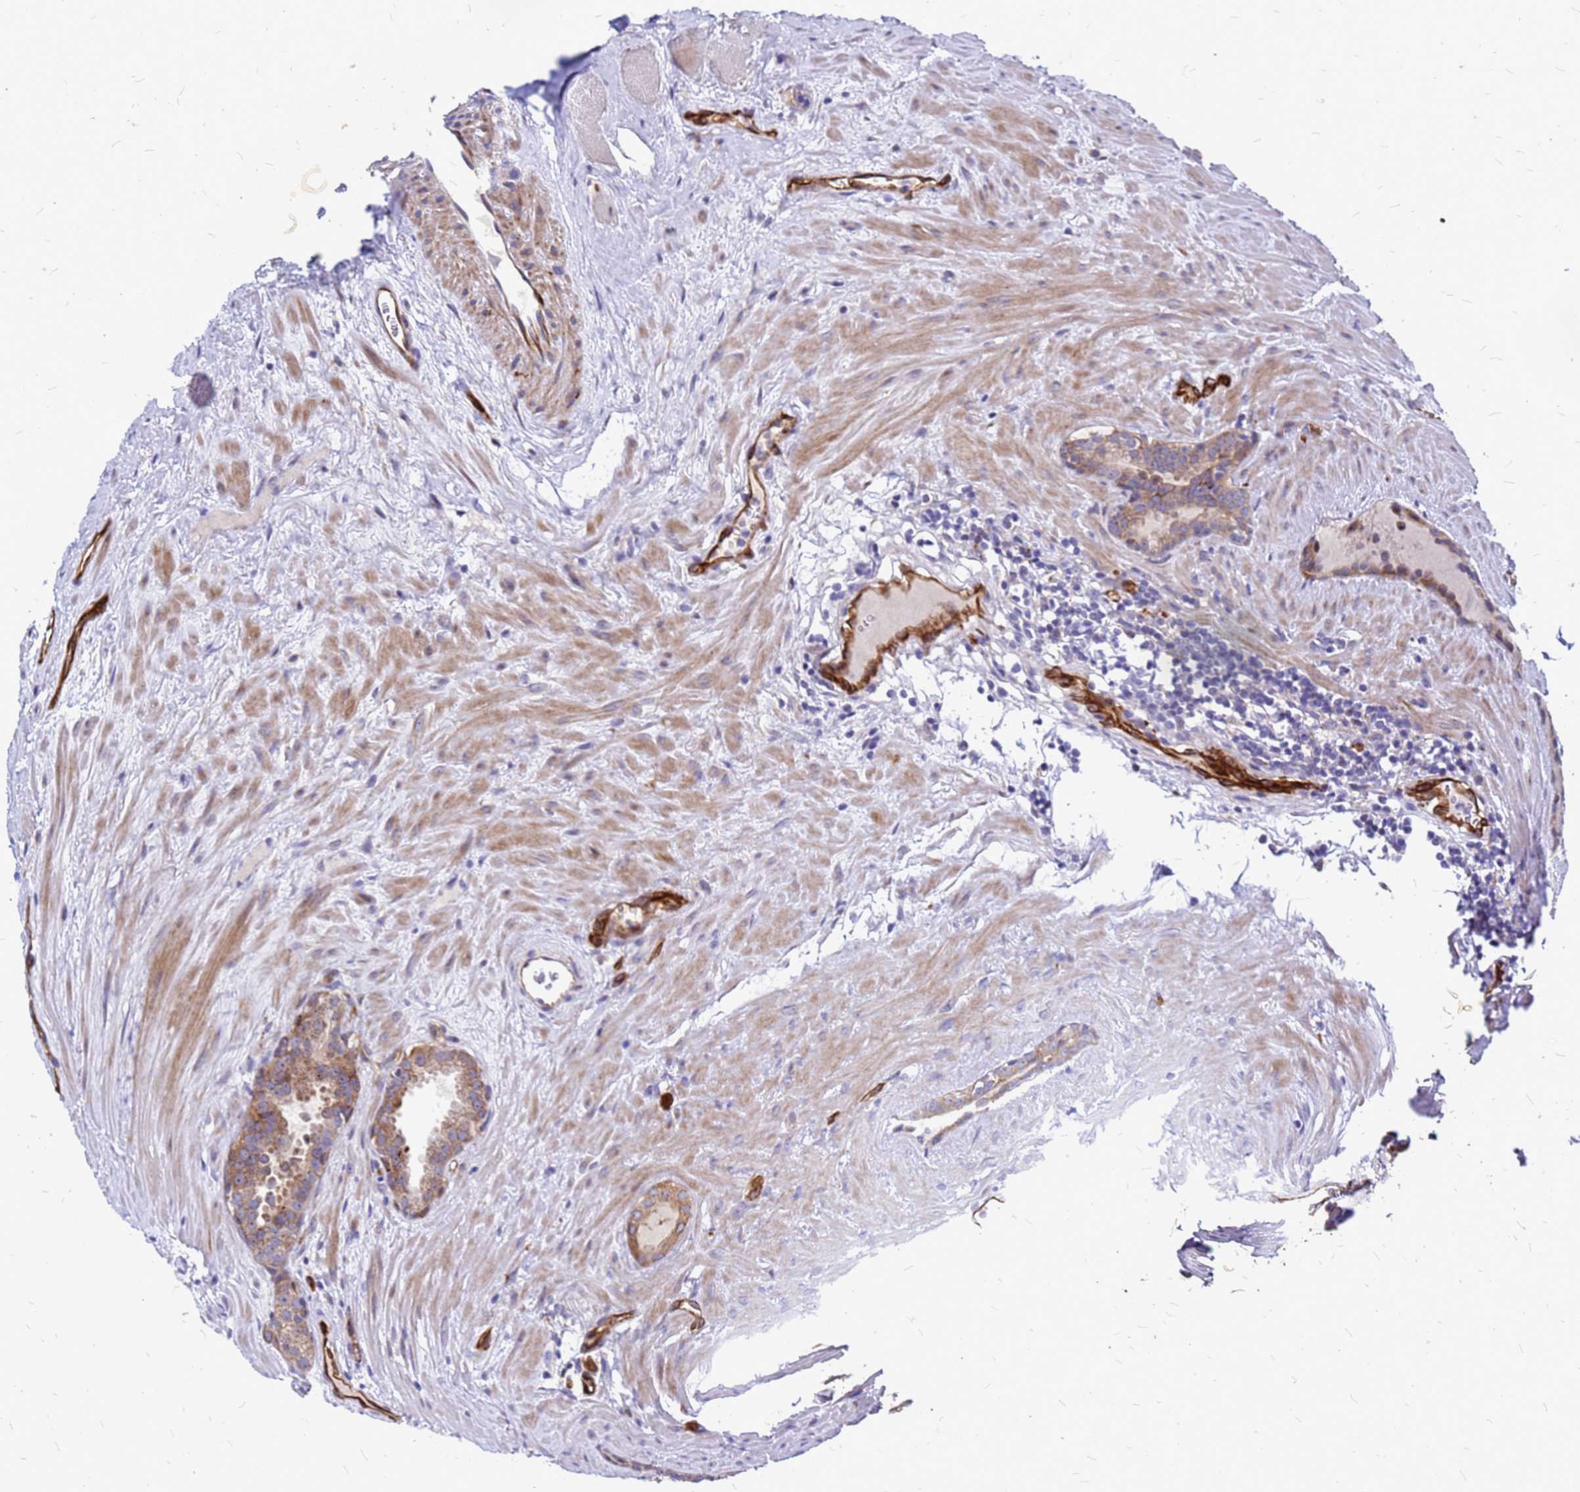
{"staining": {"intensity": "moderate", "quantity": ">75%", "location": "cytoplasmic/membranous"}, "tissue": "prostate cancer", "cell_type": "Tumor cells", "image_type": "cancer", "snomed": [{"axis": "morphology", "description": "Adenocarcinoma, High grade"}, {"axis": "topography", "description": "Prostate"}], "caption": "Moderate cytoplasmic/membranous staining is appreciated in about >75% of tumor cells in adenocarcinoma (high-grade) (prostate). The protein is stained brown, and the nuclei are stained in blue (DAB (3,3'-diaminobenzidine) IHC with brightfield microscopy, high magnification).", "gene": "NOSTRIN", "patient": {"sex": "male", "age": 68}}